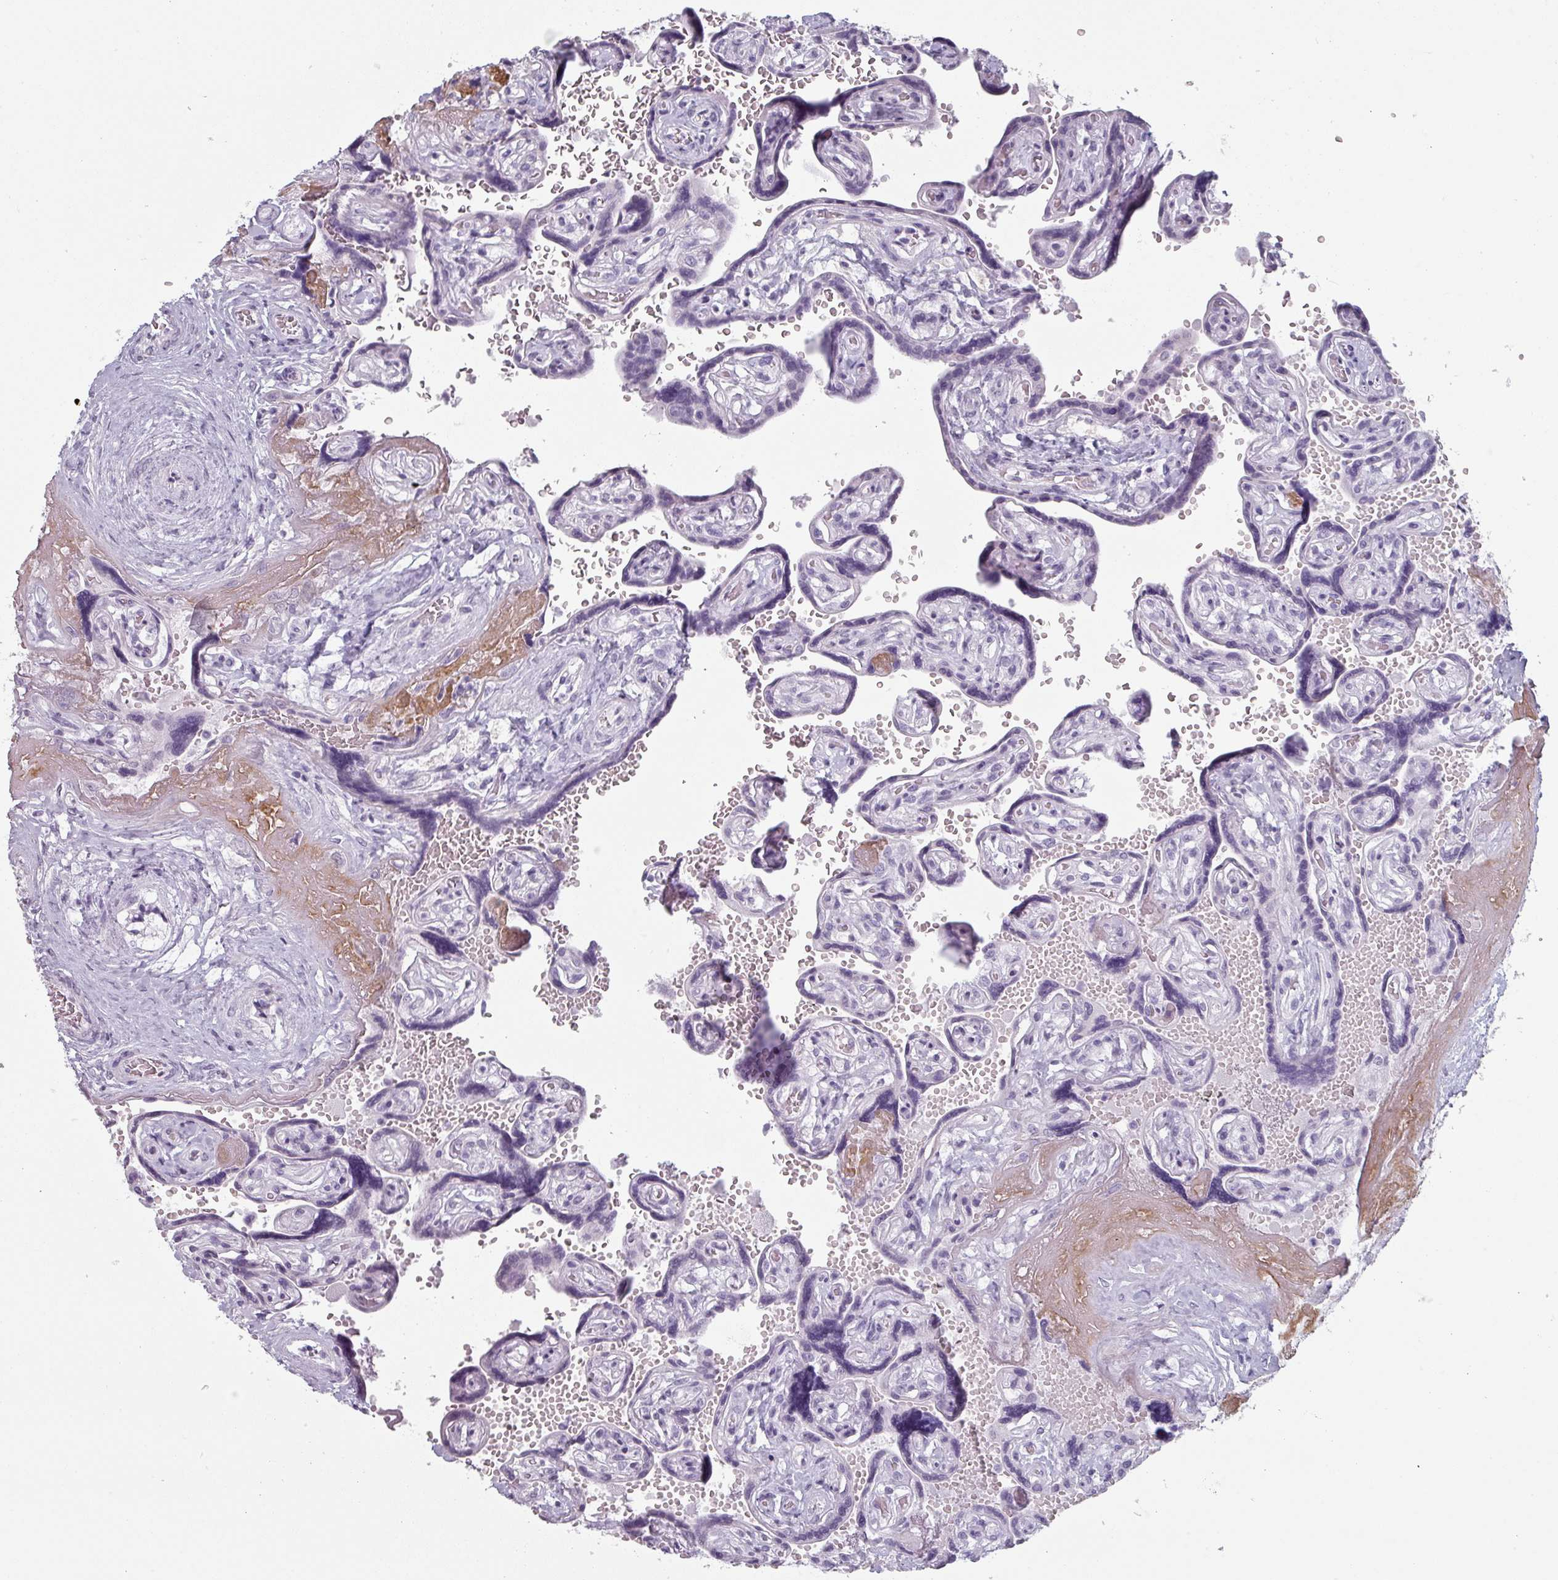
{"staining": {"intensity": "negative", "quantity": "none", "location": "none"}, "tissue": "placenta", "cell_type": "Trophoblastic cells", "image_type": "normal", "snomed": [{"axis": "morphology", "description": "Normal tissue, NOS"}, {"axis": "topography", "description": "Placenta"}], "caption": "DAB (3,3'-diaminobenzidine) immunohistochemical staining of benign placenta demonstrates no significant staining in trophoblastic cells. (DAB immunohistochemistry, high magnification).", "gene": "SLC35G2", "patient": {"sex": "female", "age": 32}}